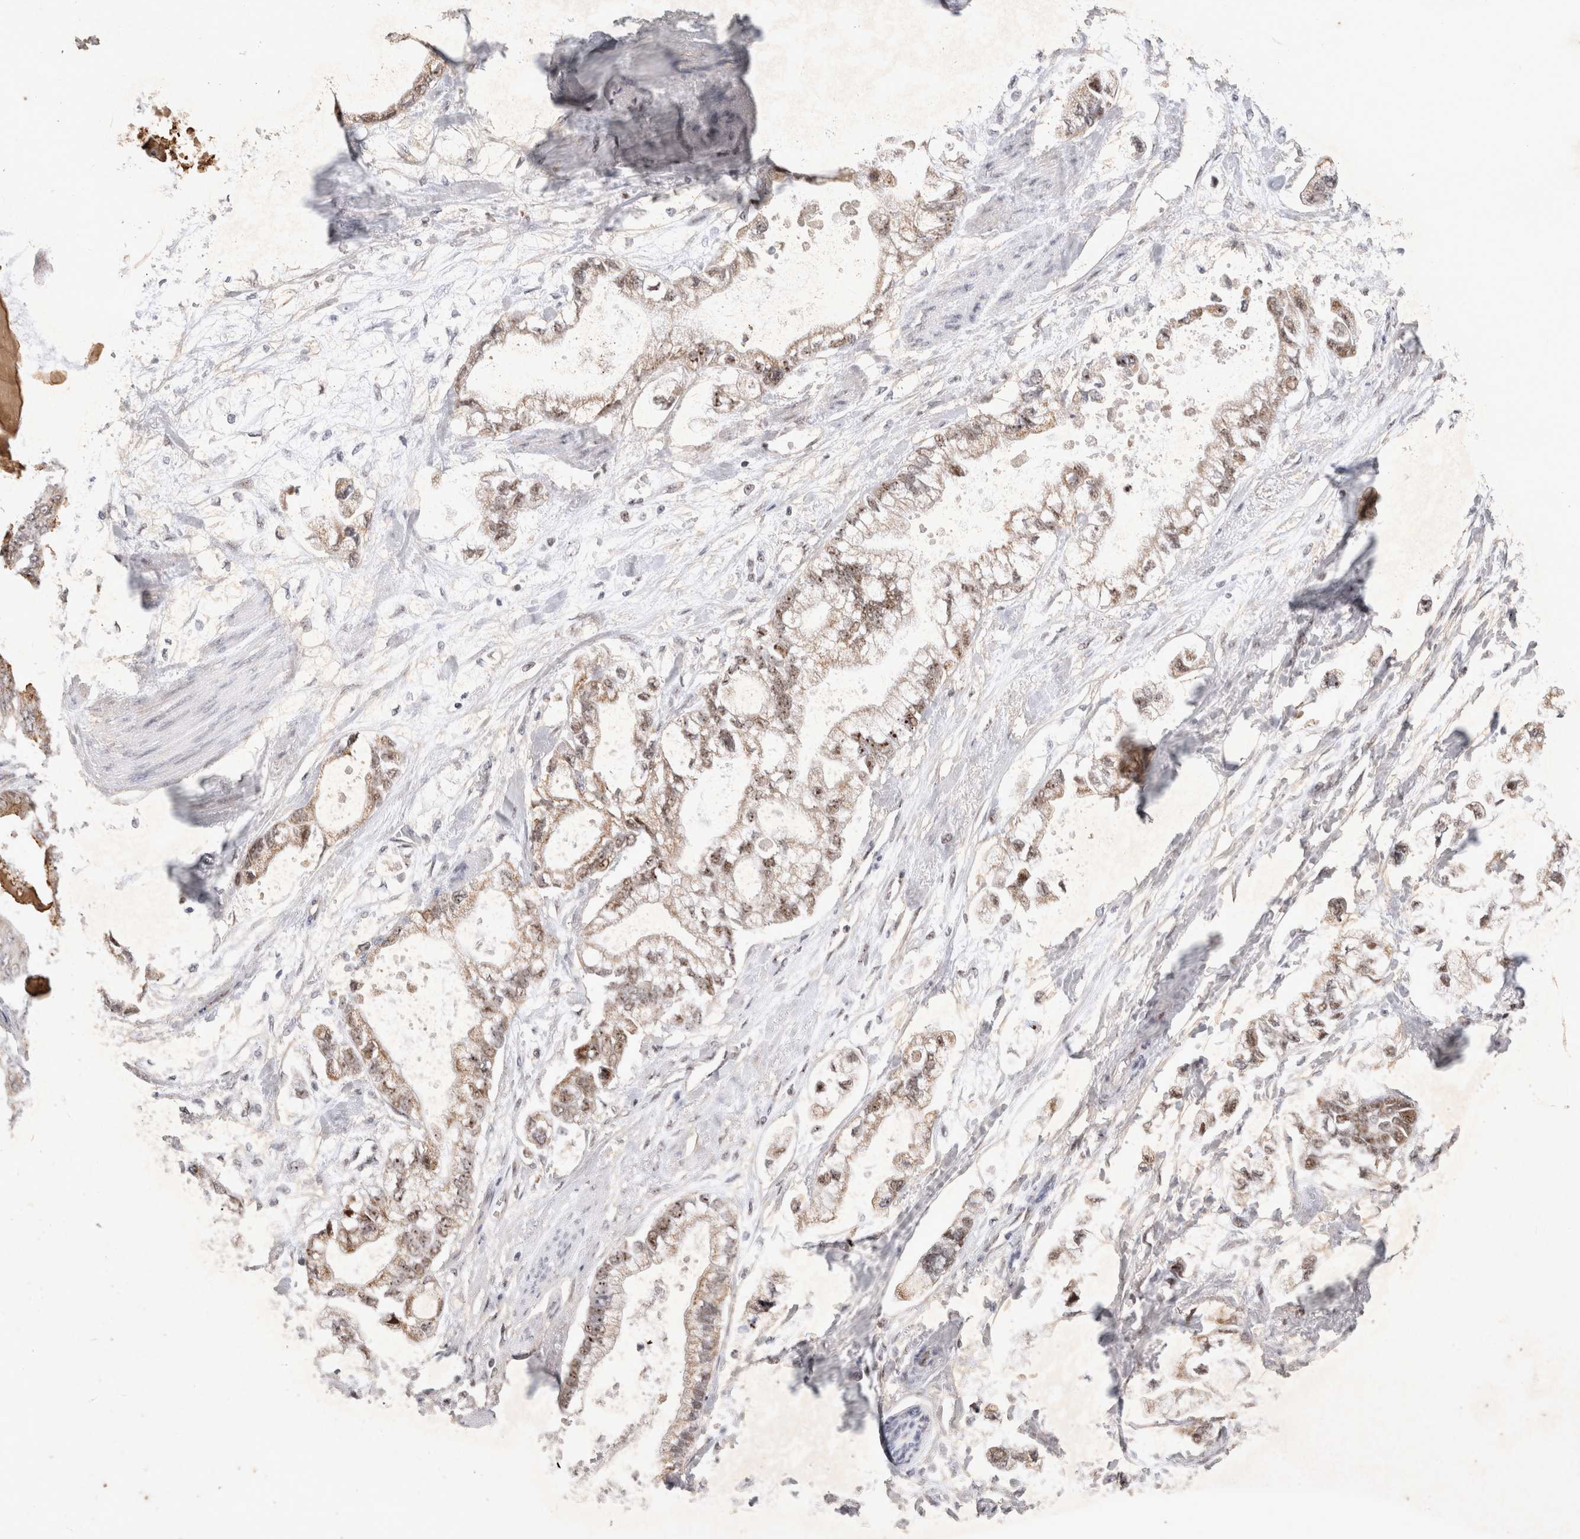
{"staining": {"intensity": "moderate", "quantity": ">75%", "location": "cytoplasmic/membranous,nuclear"}, "tissue": "stomach cancer", "cell_type": "Tumor cells", "image_type": "cancer", "snomed": [{"axis": "morphology", "description": "Normal tissue, NOS"}, {"axis": "morphology", "description": "Adenocarcinoma, NOS"}, {"axis": "topography", "description": "Stomach"}], "caption": "A brown stain labels moderate cytoplasmic/membranous and nuclear expression of a protein in stomach cancer (adenocarcinoma) tumor cells.", "gene": "MRPL37", "patient": {"sex": "male", "age": 62}}